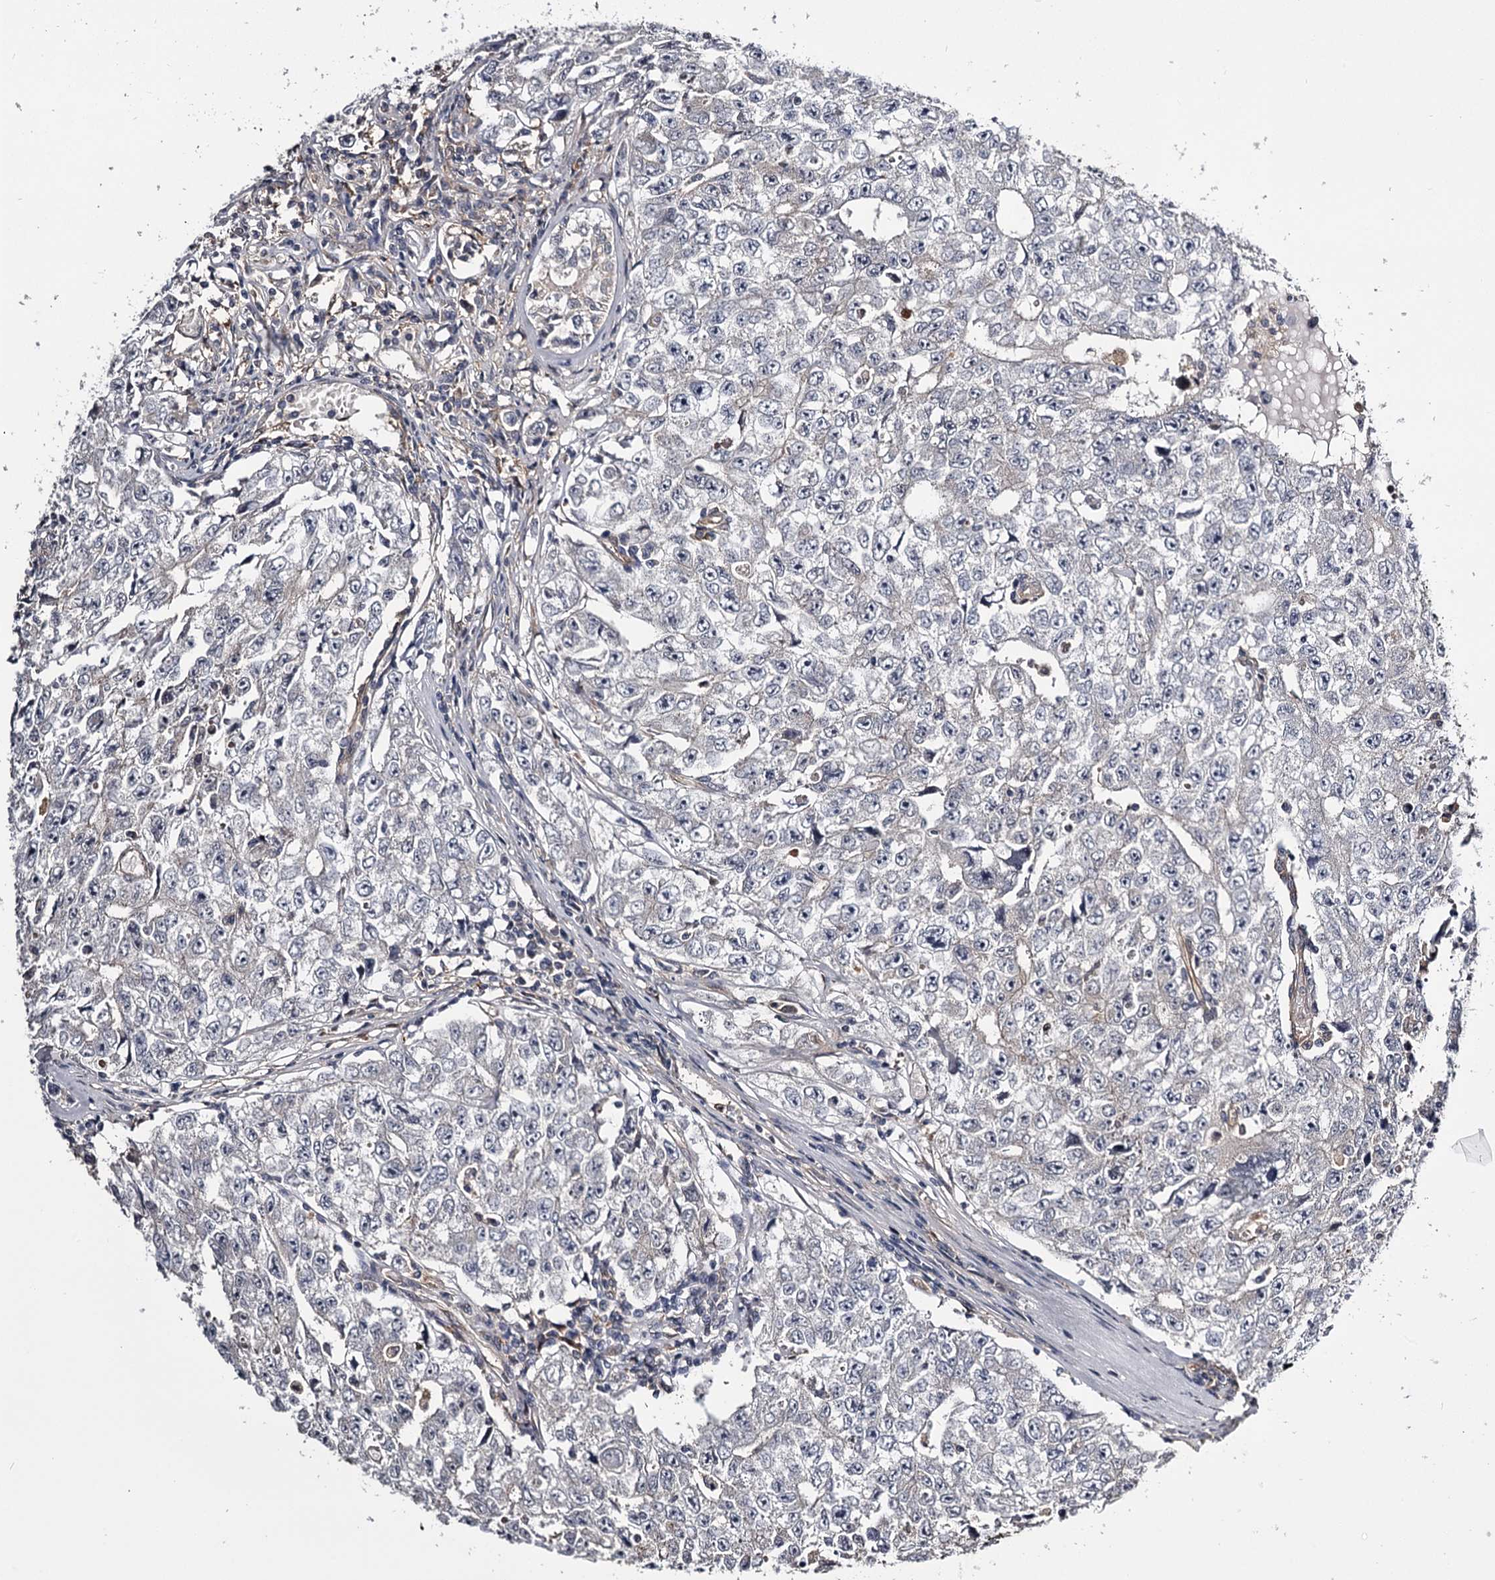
{"staining": {"intensity": "negative", "quantity": "none", "location": "none"}, "tissue": "testis cancer", "cell_type": "Tumor cells", "image_type": "cancer", "snomed": [{"axis": "morphology", "description": "Carcinoma, Embryonal, NOS"}, {"axis": "topography", "description": "Testis"}], "caption": "High power microscopy photomicrograph of an immunohistochemistry histopathology image of testis embryonal carcinoma, revealing no significant positivity in tumor cells.", "gene": "GSTO1", "patient": {"sex": "male", "age": 17}}